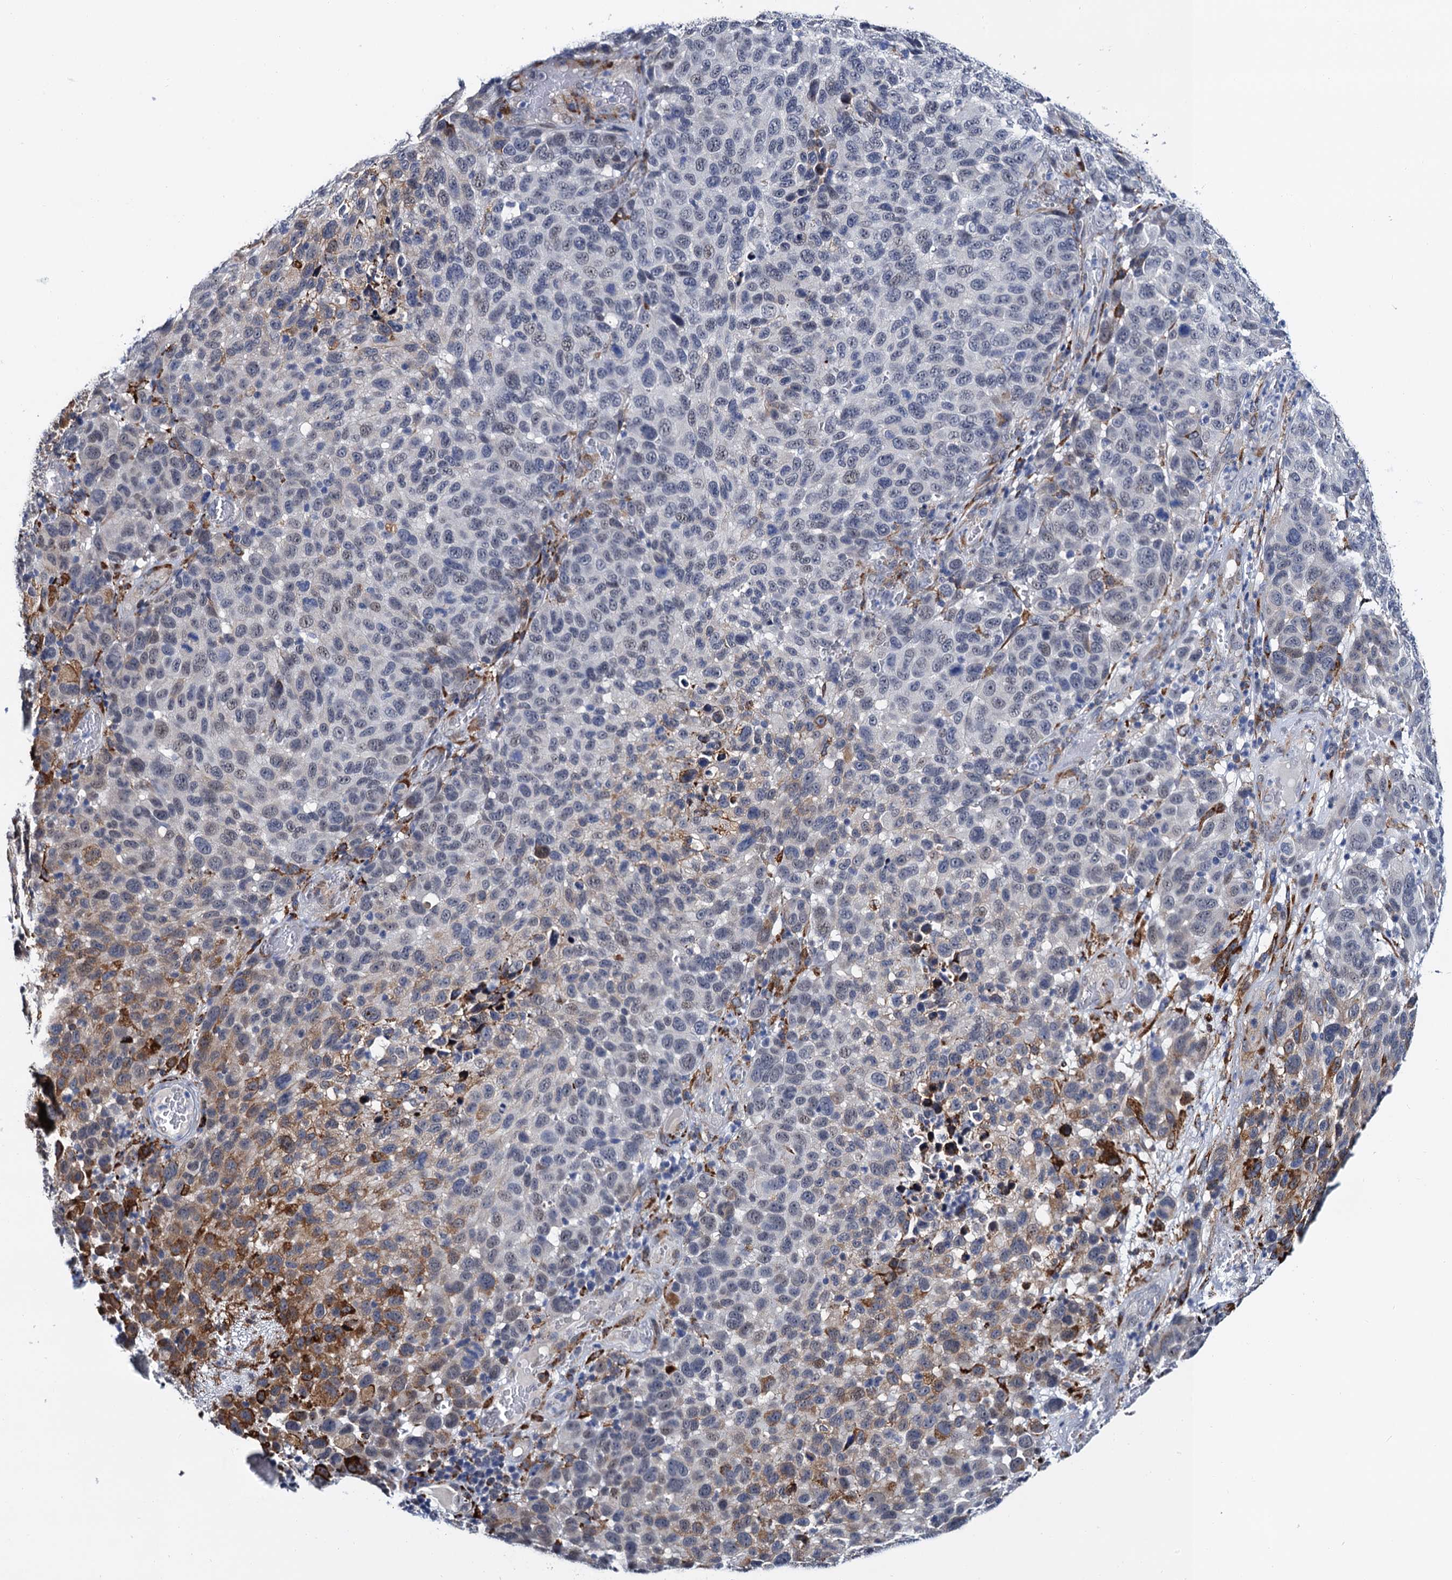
{"staining": {"intensity": "weak", "quantity": "<25%", "location": "cytoplasmic/membranous"}, "tissue": "melanoma", "cell_type": "Tumor cells", "image_type": "cancer", "snomed": [{"axis": "morphology", "description": "Malignant melanoma, NOS"}, {"axis": "topography", "description": "Skin"}], "caption": "Immunohistochemical staining of malignant melanoma exhibits no significant staining in tumor cells. (Stains: DAB (3,3'-diaminobenzidine) immunohistochemistry (IHC) with hematoxylin counter stain, Microscopy: brightfield microscopy at high magnification).", "gene": "SLC7A10", "patient": {"sex": "male", "age": 49}}